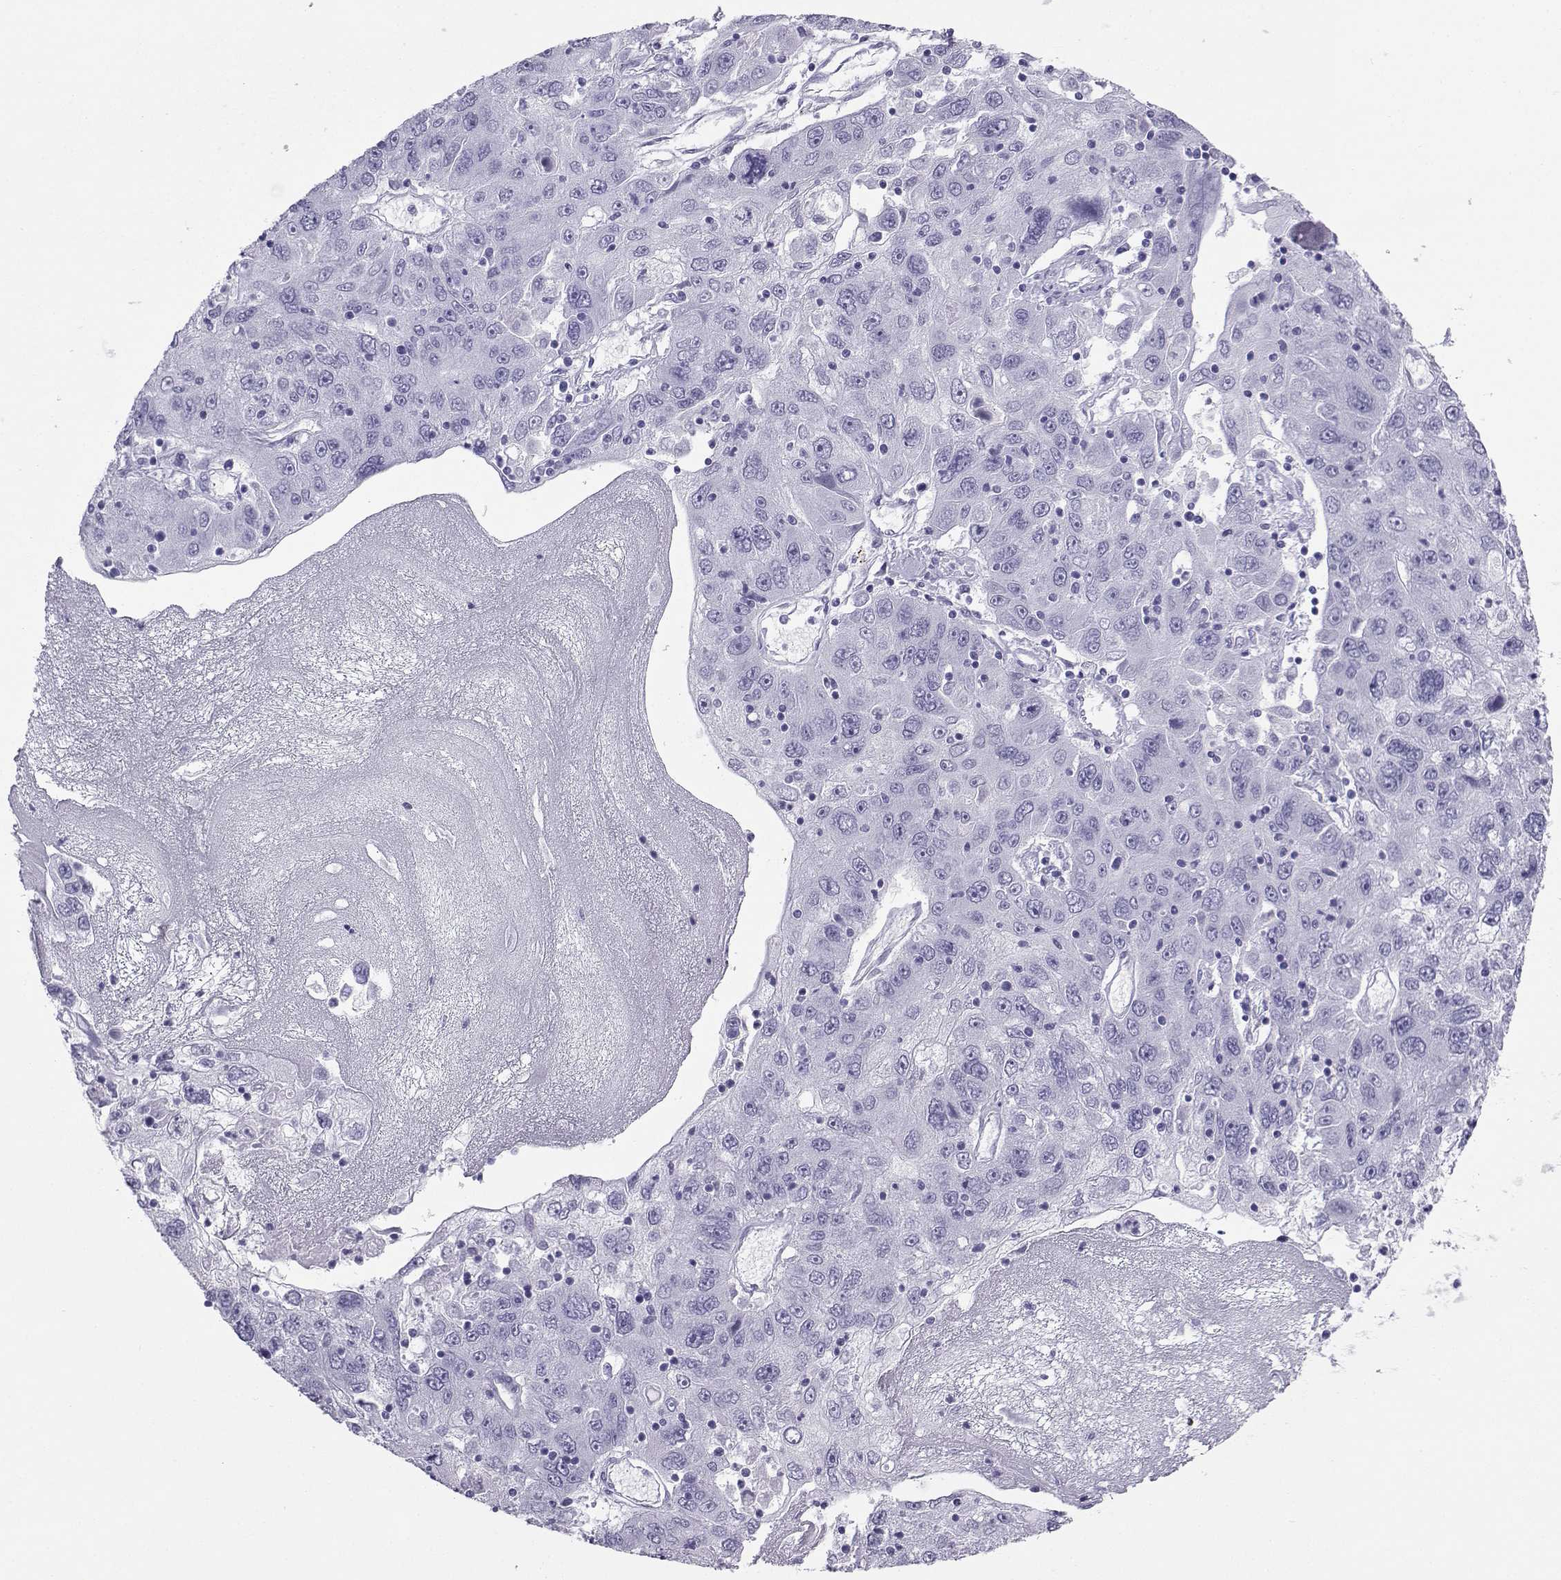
{"staining": {"intensity": "negative", "quantity": "none", "location": "none"}, "tissue": "stomach cancer", "cell_type": "Tumor cells", "image_type": "cancer", "snomed": [{"axis": "morphology", "description": "Adenocarcinoma, NOS"}, {"axis": "topography", "description": "Stomach"}], "caption": "Photomicrograph shows no significant protein positivity in tumor cells of stomach cancer (adenocarcinoma).", "gene": "LORICRIN", "patient": {"sex": "male", "age": 56}}